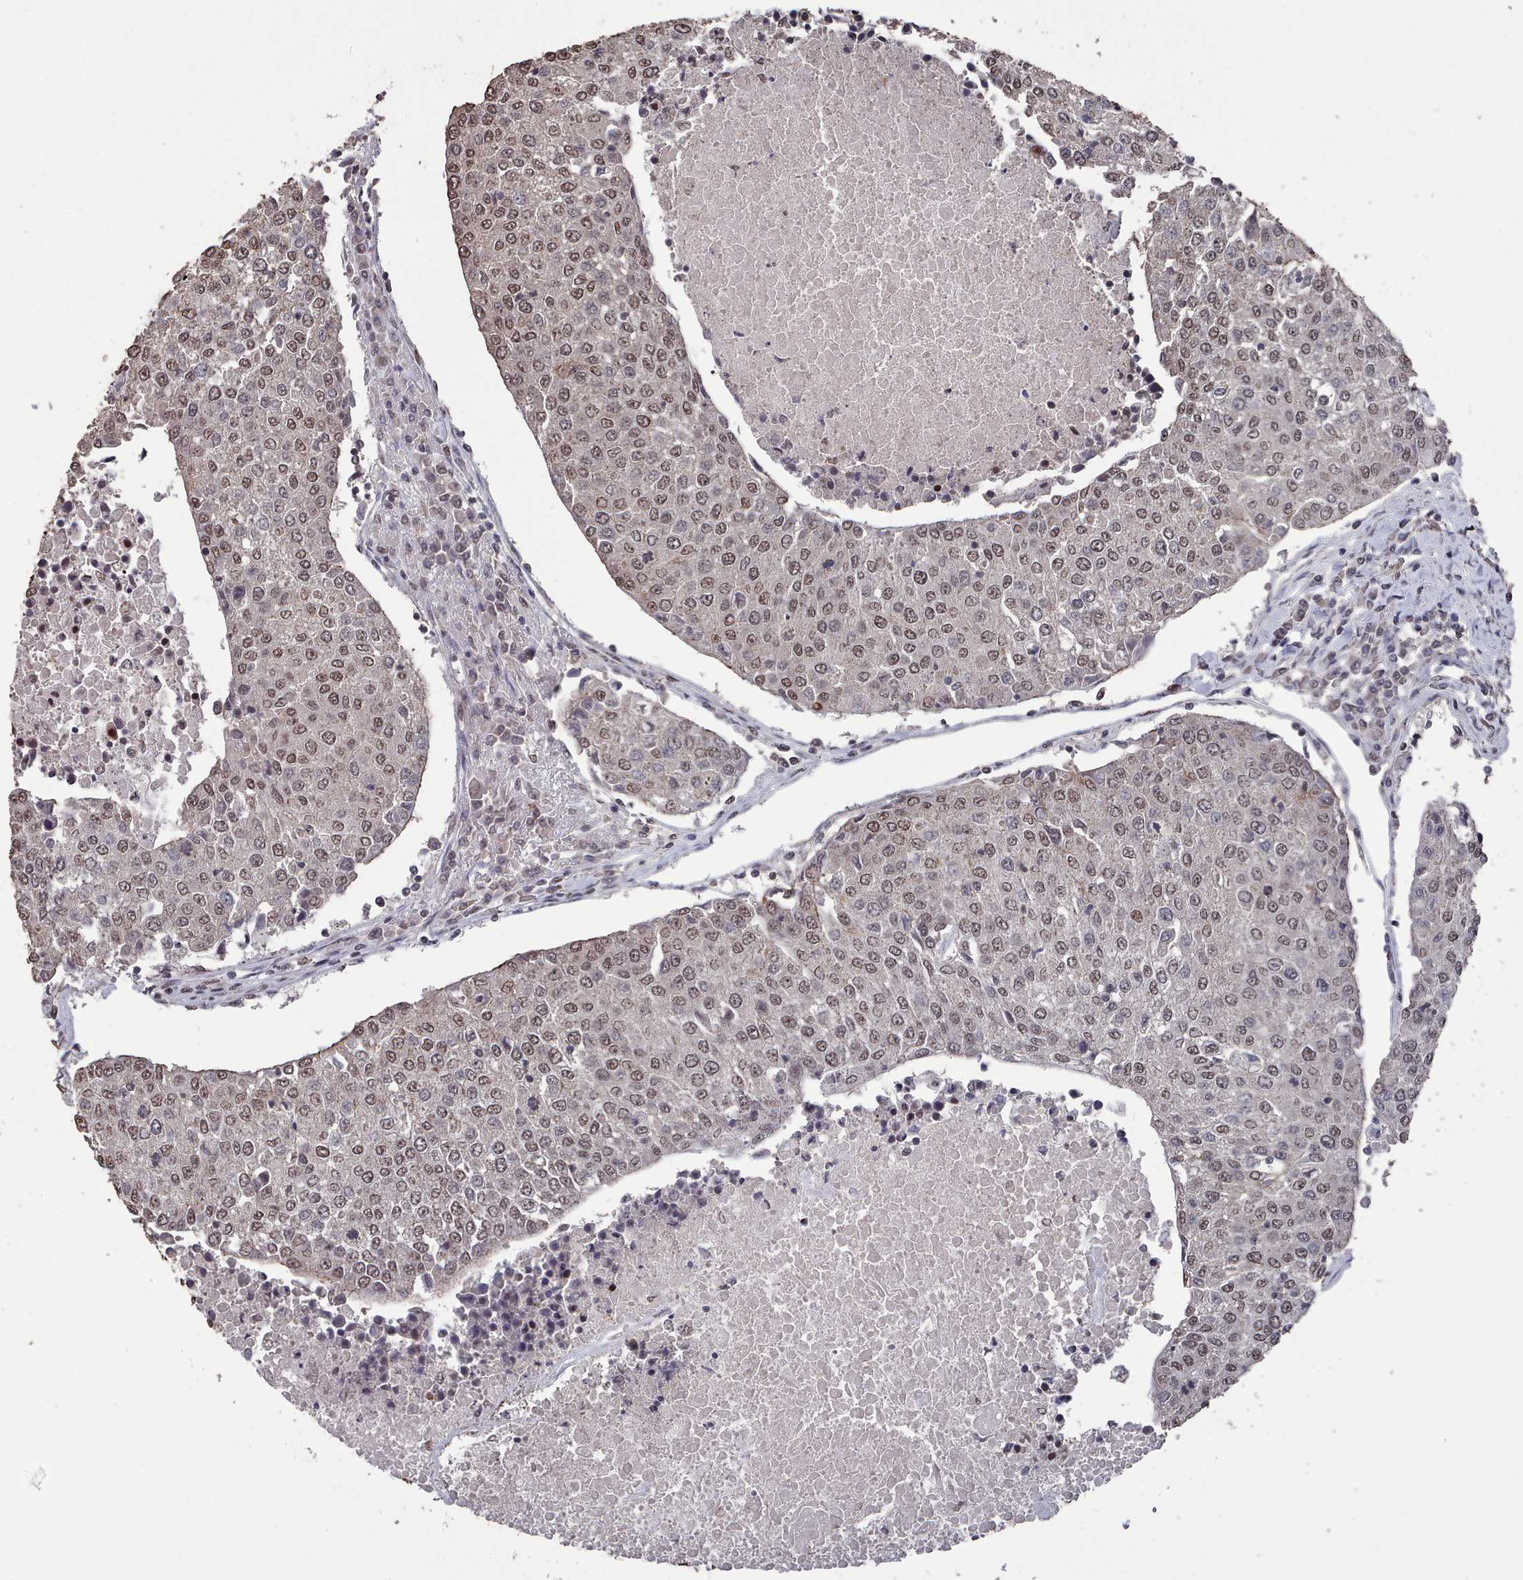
{"staining": {"intensity": "moderate", "quantity": ">75%", "location": "nuclear"}, "tissue": "urothelial cancer", "cell_type": "Tumor cells", "image_type": "cancer", "snomed": [{"axis": "morphology", "description": "Urothelial carcinoma, High grade"}, {"axis": "topography", "description": "Urinary bladder"}], "caption": "Immunohistochemistry of human urothelial cancer demonstrates medium levels of moderate nuclear expression in about >75% of tumor cells.", "gene": "PNRC2", "patient": {"sex": "female", "age": 85}}